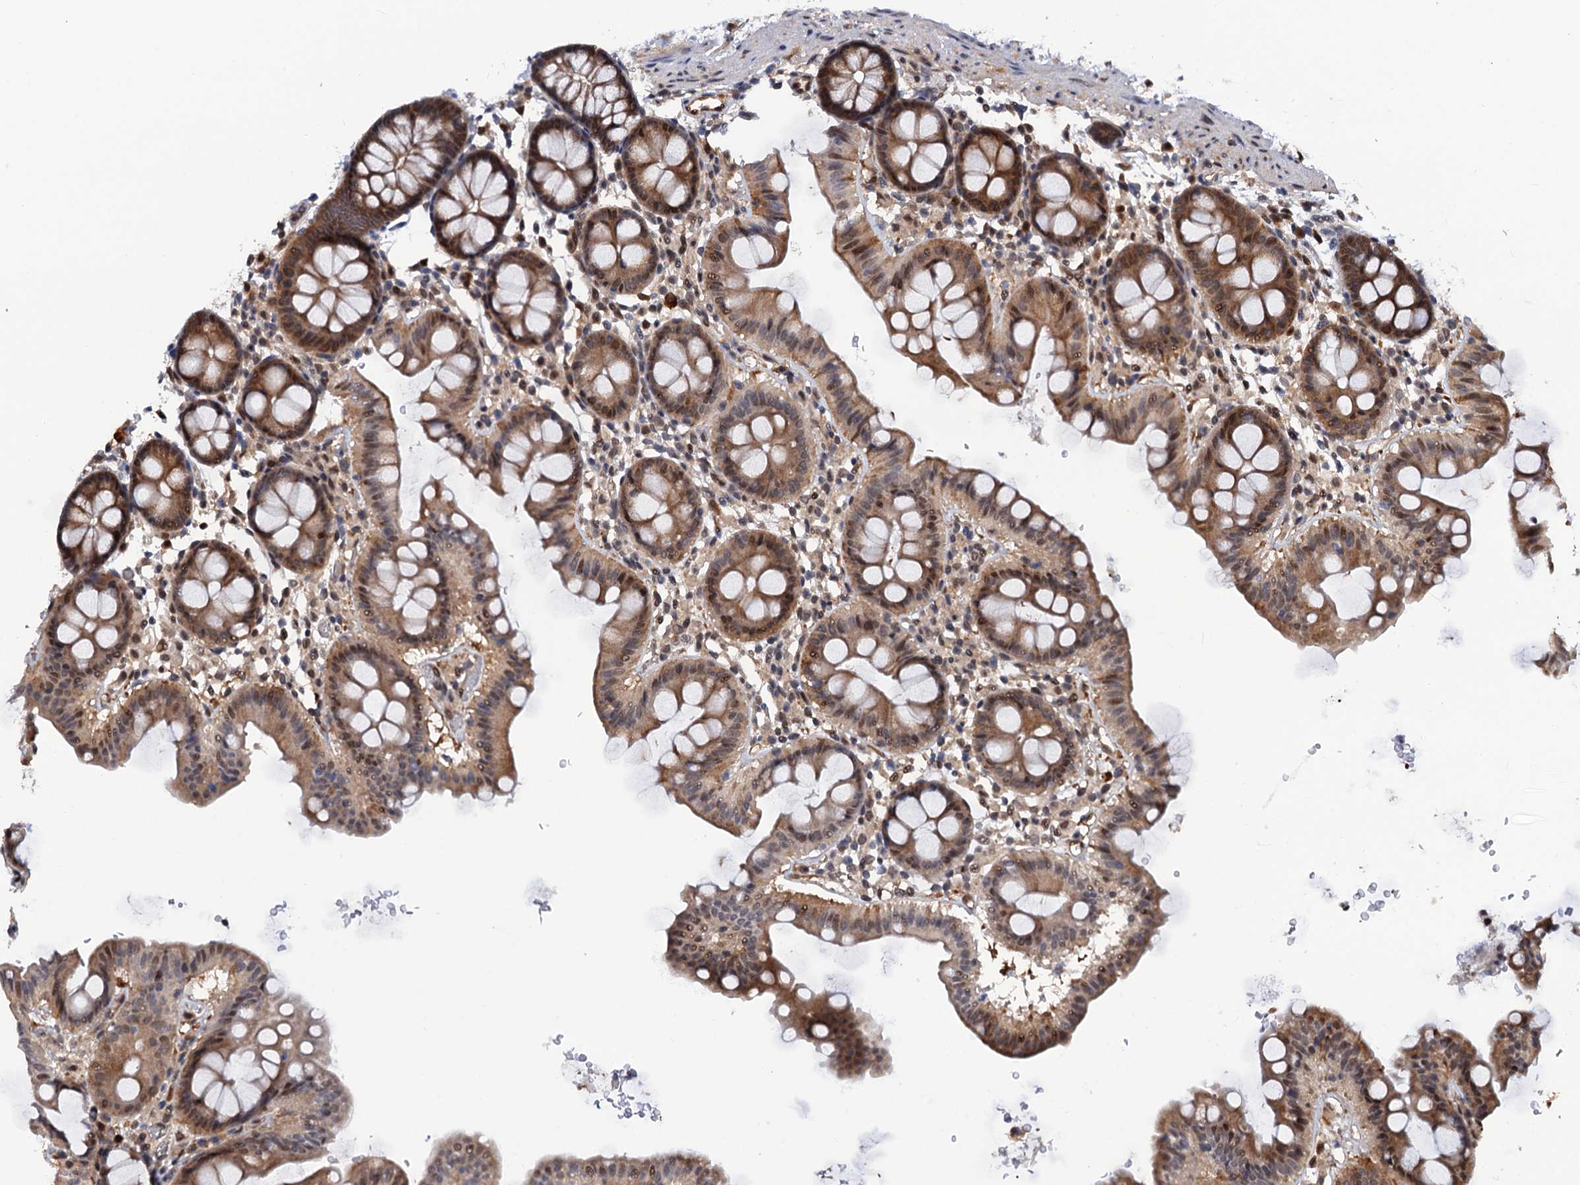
{"staining": {"intensity": "moderate", "quantity": ">75%", "location": "cytoplasmic/membranous,nuclear"}, "tissue": "colon", "cell_type": "Endothelial cells", "image_type": "normal", "snomed": [{"axis": "morphology", "description": "Normal tissue, NOS"}, {"axis": "topography", "description": "Colon"}], "caption": "DAB (3,3'-diaminobenzidine) immunohistochemical staining of normal colon demonstrates moderate cytoplasmic/membranous,nuclear protein expression in about >75% of endothelial cells. Immunohistochemistry stains the protein of interest in brown and the nuclei are stained blue.", "gene": "CDC23", "patient": {"sex": "male", "age": 75}}